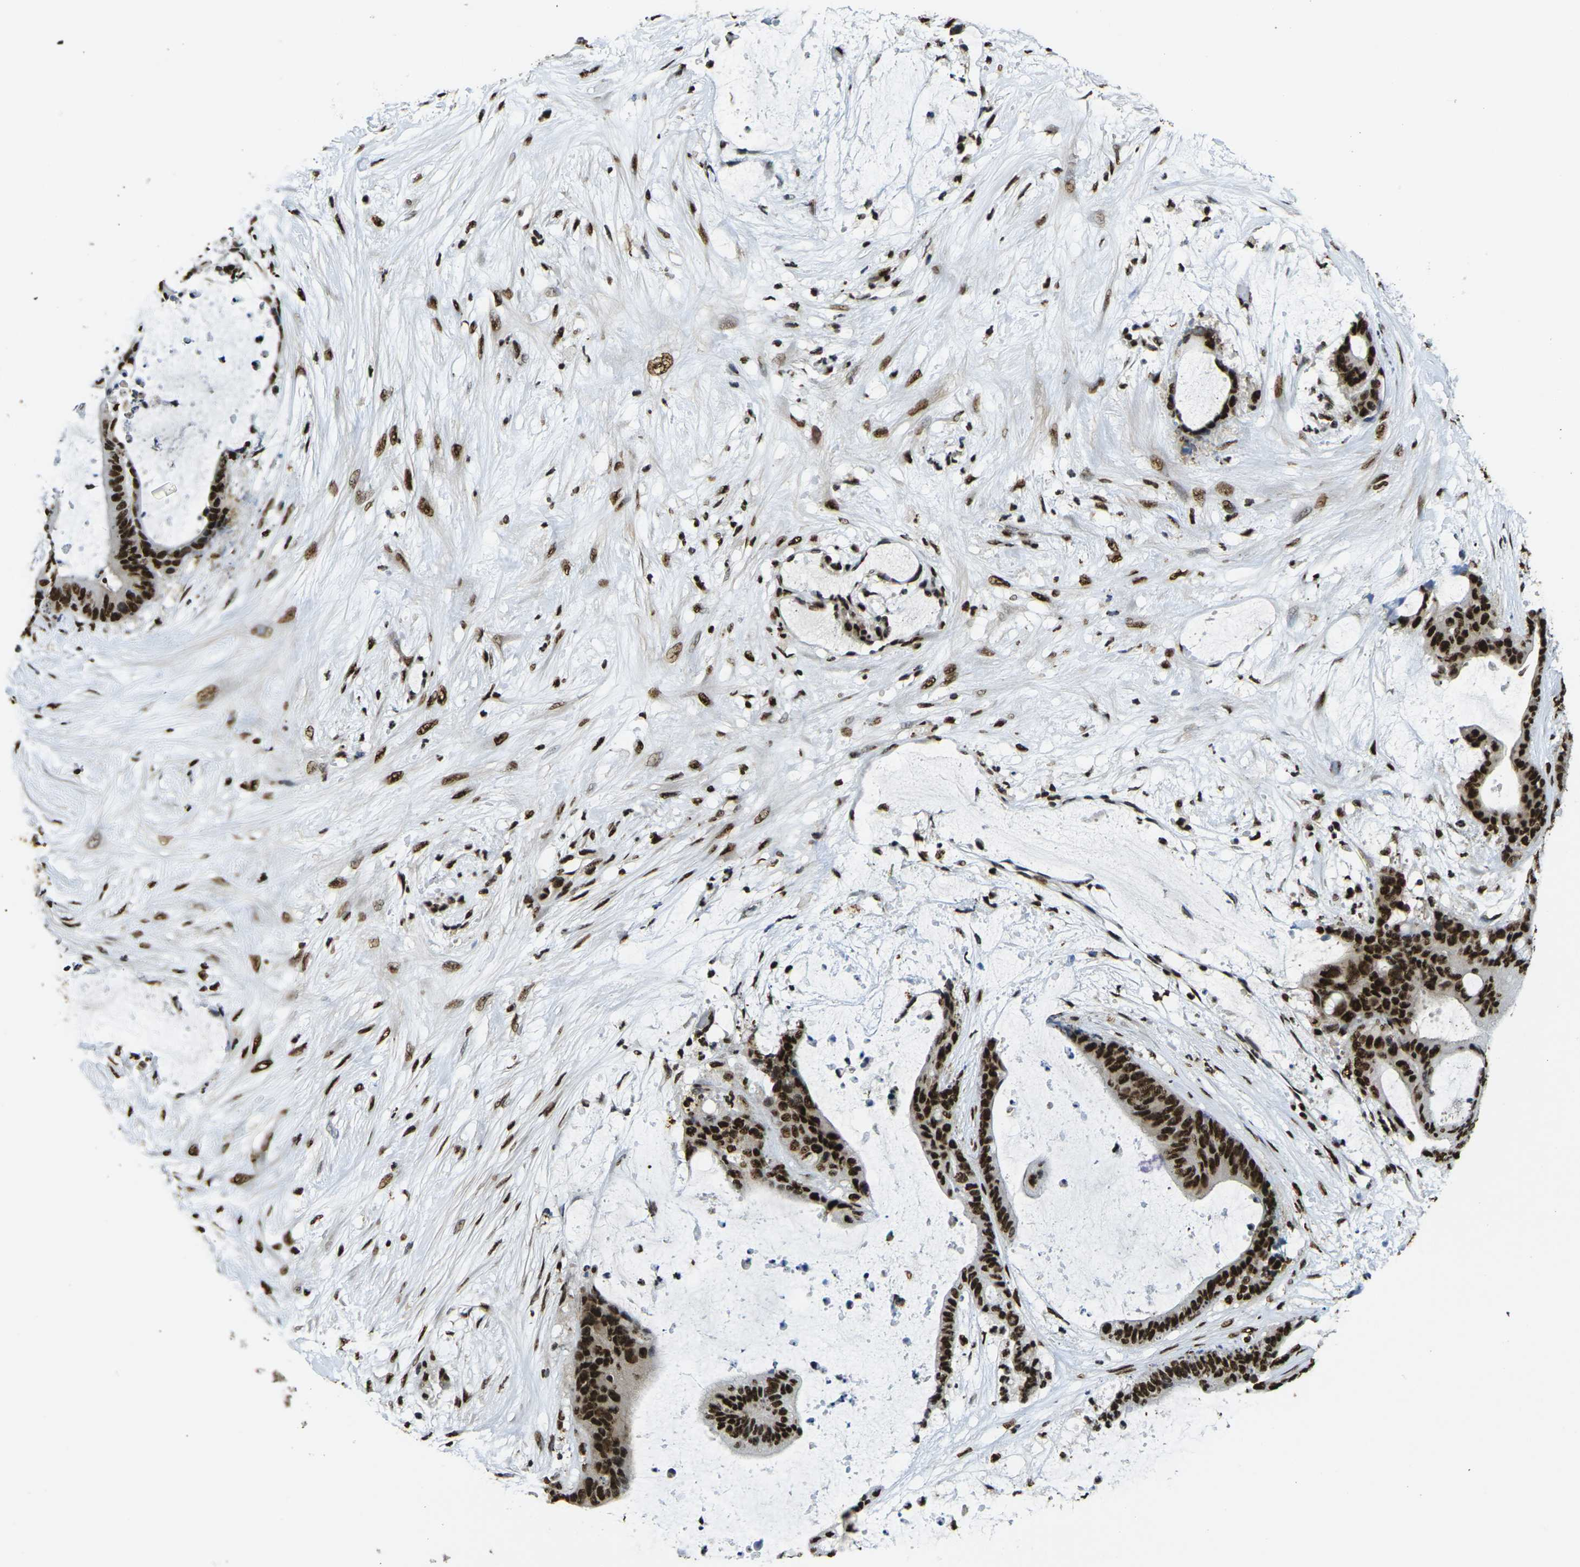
{"staining": {"intensity": "strong", "quantity": ">75%", "location": "nuclear"}, "tissue": "liver cancer", "cell_type": "Tumor cells", "image_type": "cancer", "snomed": [{"axis": "morphology", "description": "Cholangiocarcinoma"}, {"axis": "topography", "description": "Liver"}], "caption": "A brown stain shows strong nuclear staining of a protein in human cholangiocarcinoma (liver) tumor cells. (Stains: DAB (3,3'-diaminobenzidine) in brown, nuclei in blue, Microscopy: brightfield microscopy at high magnification).", "gene": "SMARCC1", "patient": {"sex": "female", "age": 73}}